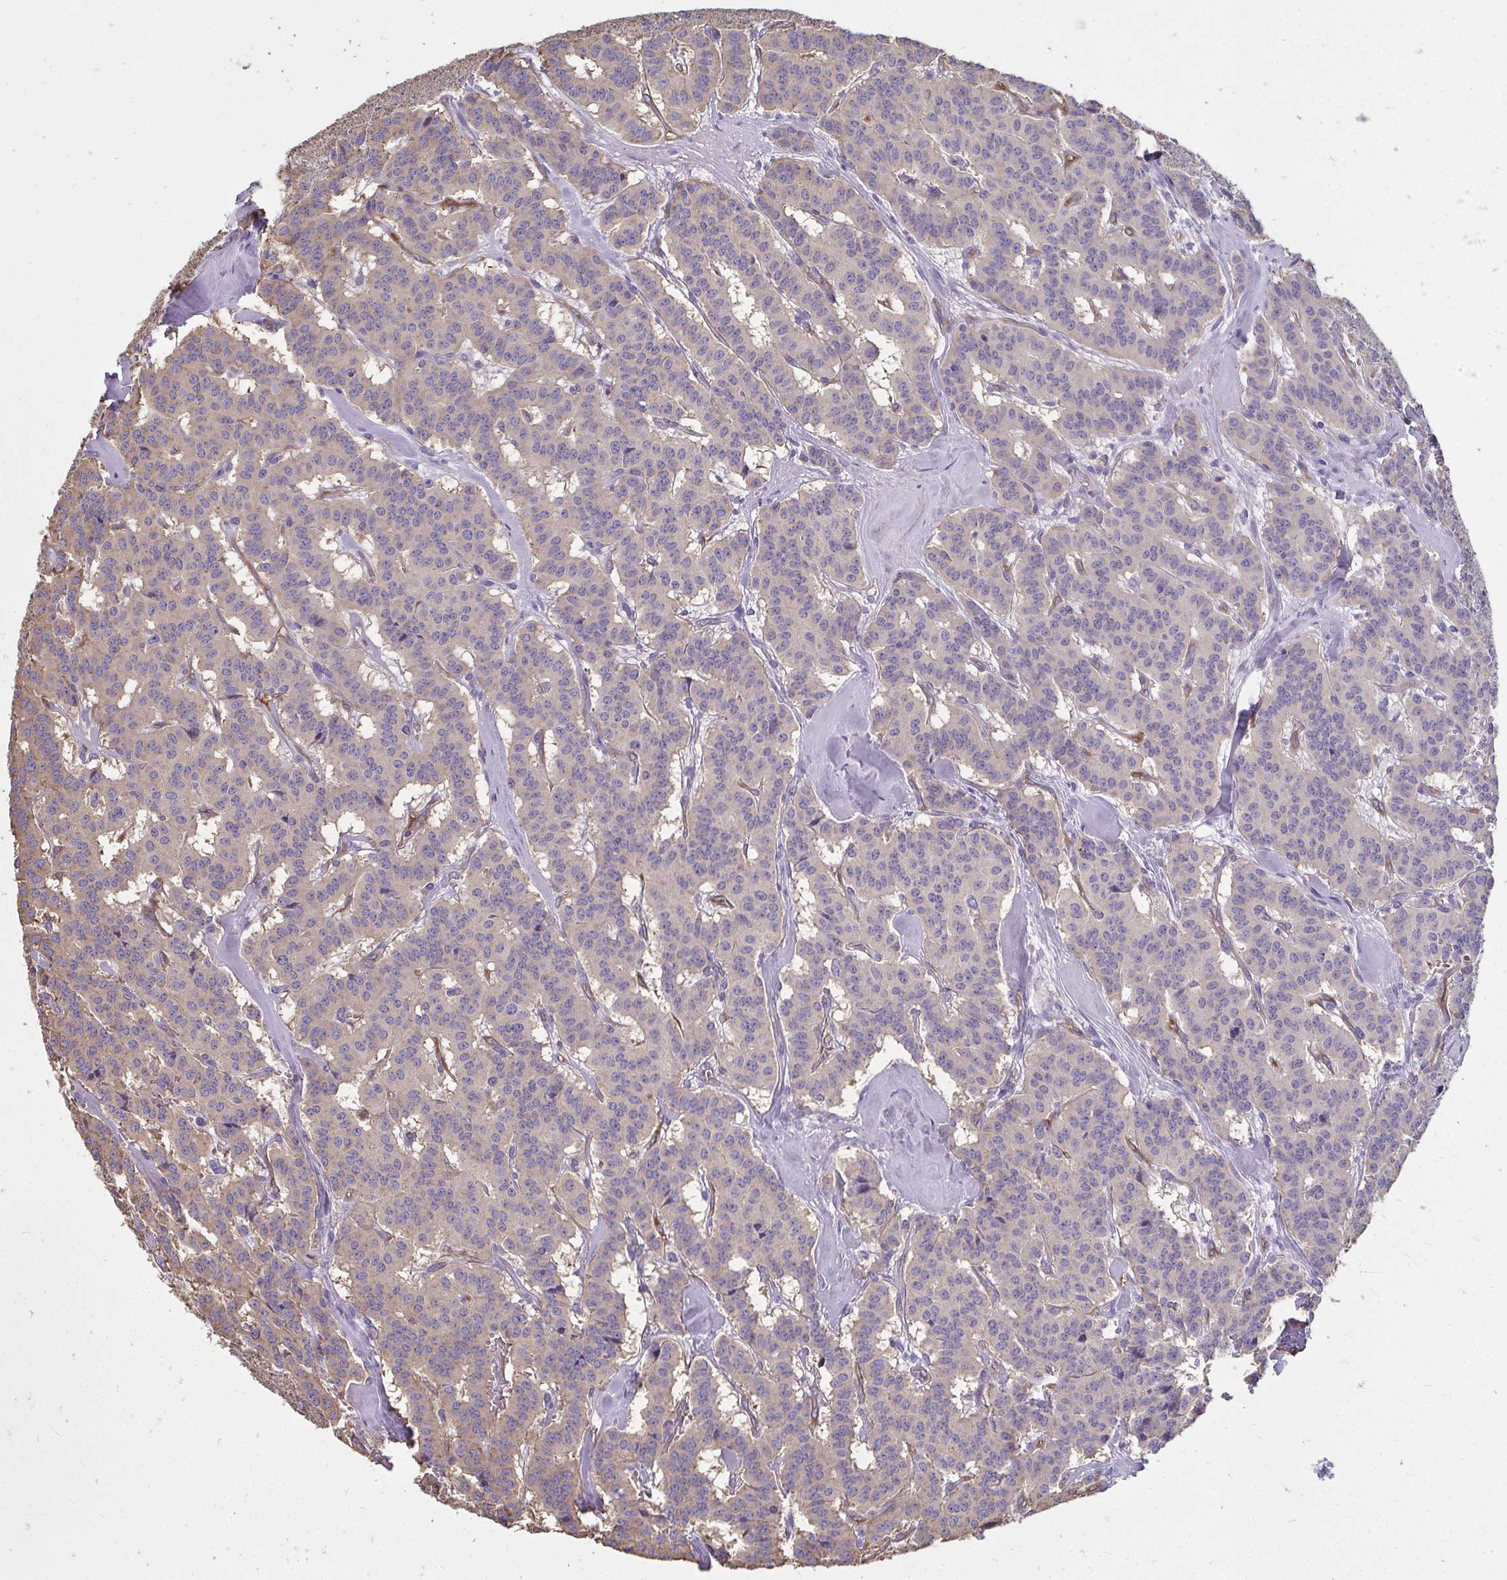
{"staining": {"intensity": "negative", "quantity": "none", "location": "none"}, "tissue": "carcinoid", "cell_type": "Tumor cells", "image_type": "cancer", "snomed": [{"axis": "morphology", "description": "Normal tissue, NOS"}, {"axis": "morphology", "description": "Carcinoid, malignant, NOS"}, {"axis": "topography", "description": "Lung"}], "caption": "High power microscopy photomicrograph of an immunohistochemistry image of carcinoid (malignant), revealing no significant positivity in tumor cells.", "gene": "PDE2A", "patient": {"sex": "female", "age": 46}}